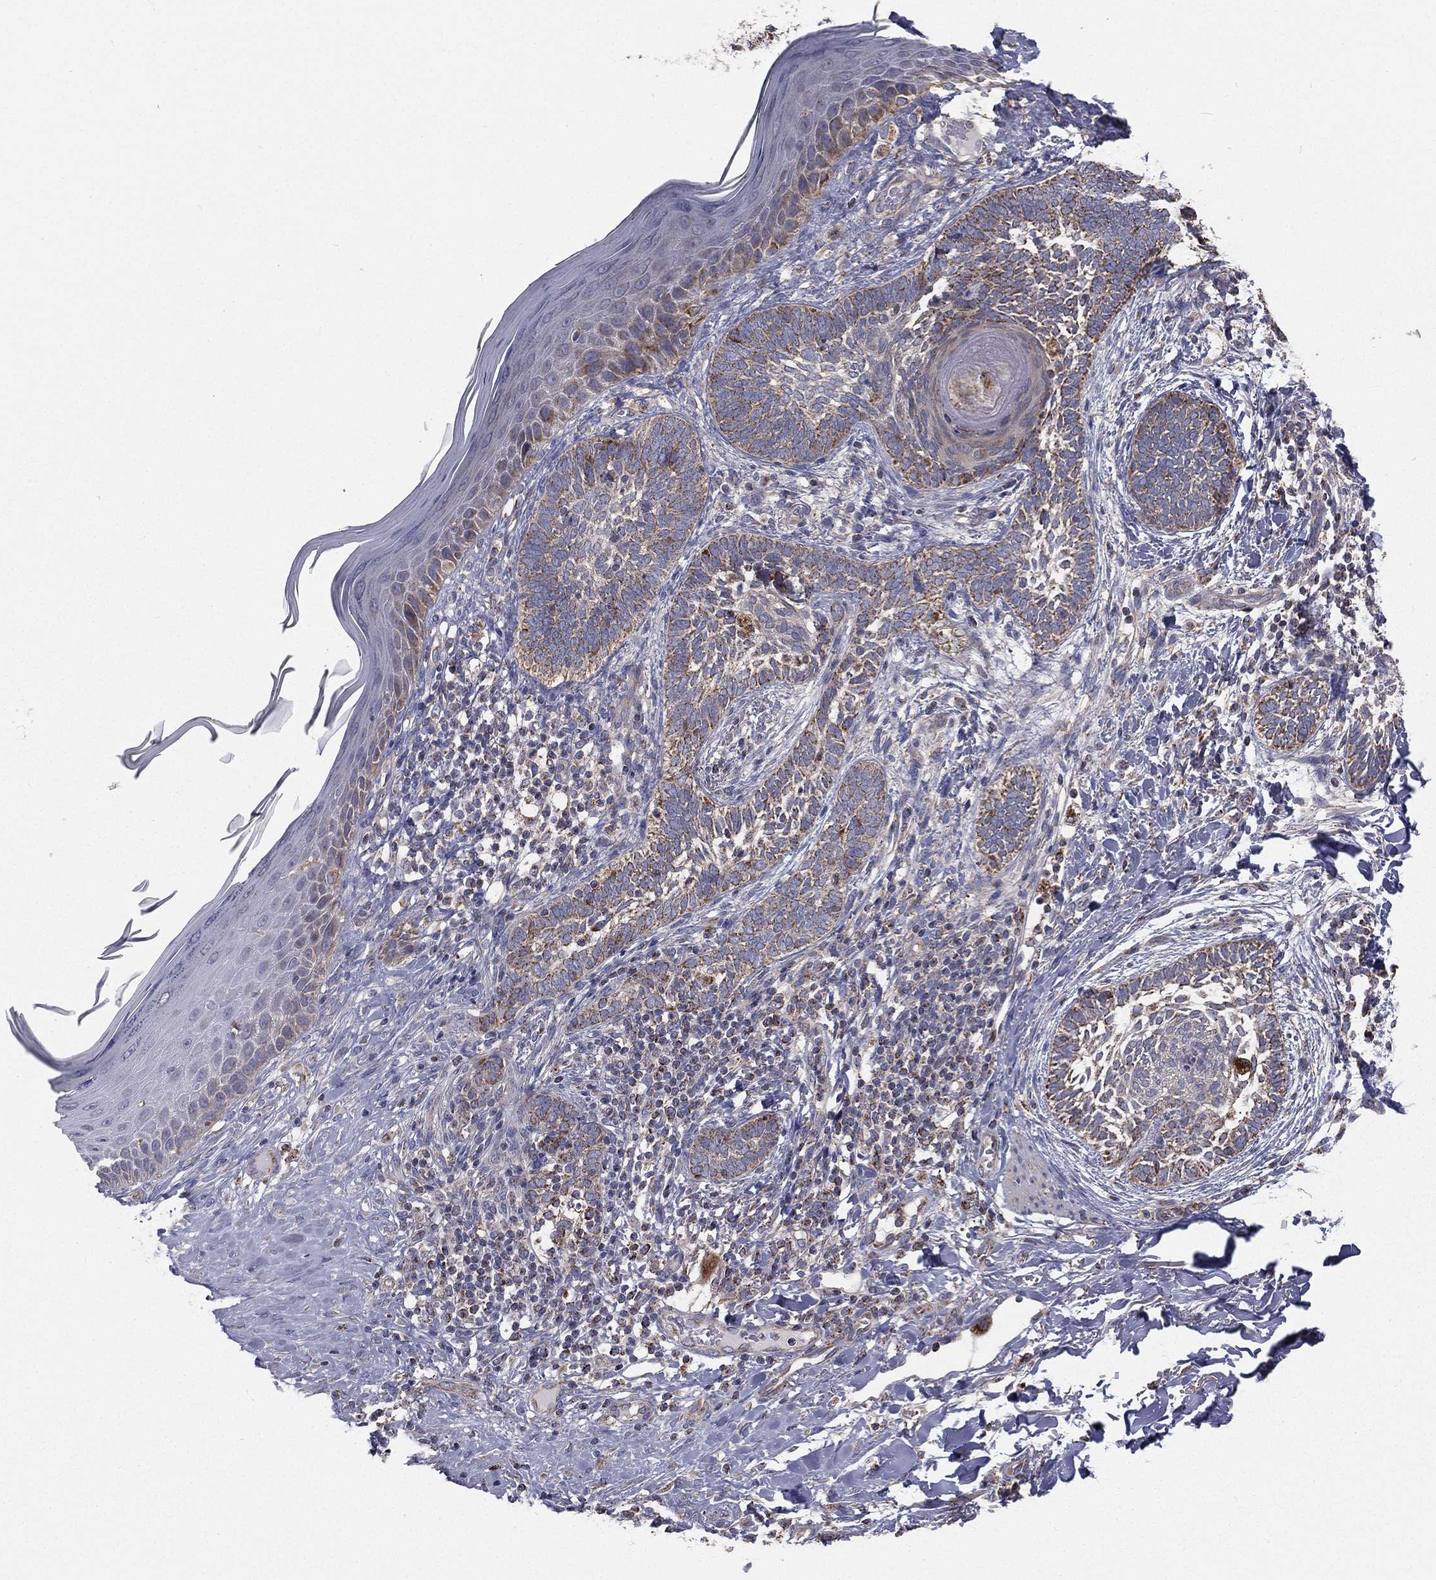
{"staining": {"intensity": "moderate", "quantity": "<25%", "location": "cytoplasmic/membranous"}, "tissue": "skin cancer", "cell_type": "Tumor cells", "image_type": "cancer", "snomed": [{"axis": "morphology", "description": "Normal tissue, NOS"}, {"axis": "morphology", "description": "Basal cell carcinoma"}, {"axis": "topography", "description": "Skin"}], "caption": "This image reveals immunohistochemistry staining of human skin basal cell carcinoma, with low moderate cytoplasmic/membranous staining in about <25% of tumor cells.", "gene": "HADH", "patient": {"sex": "male", "age": 46}}